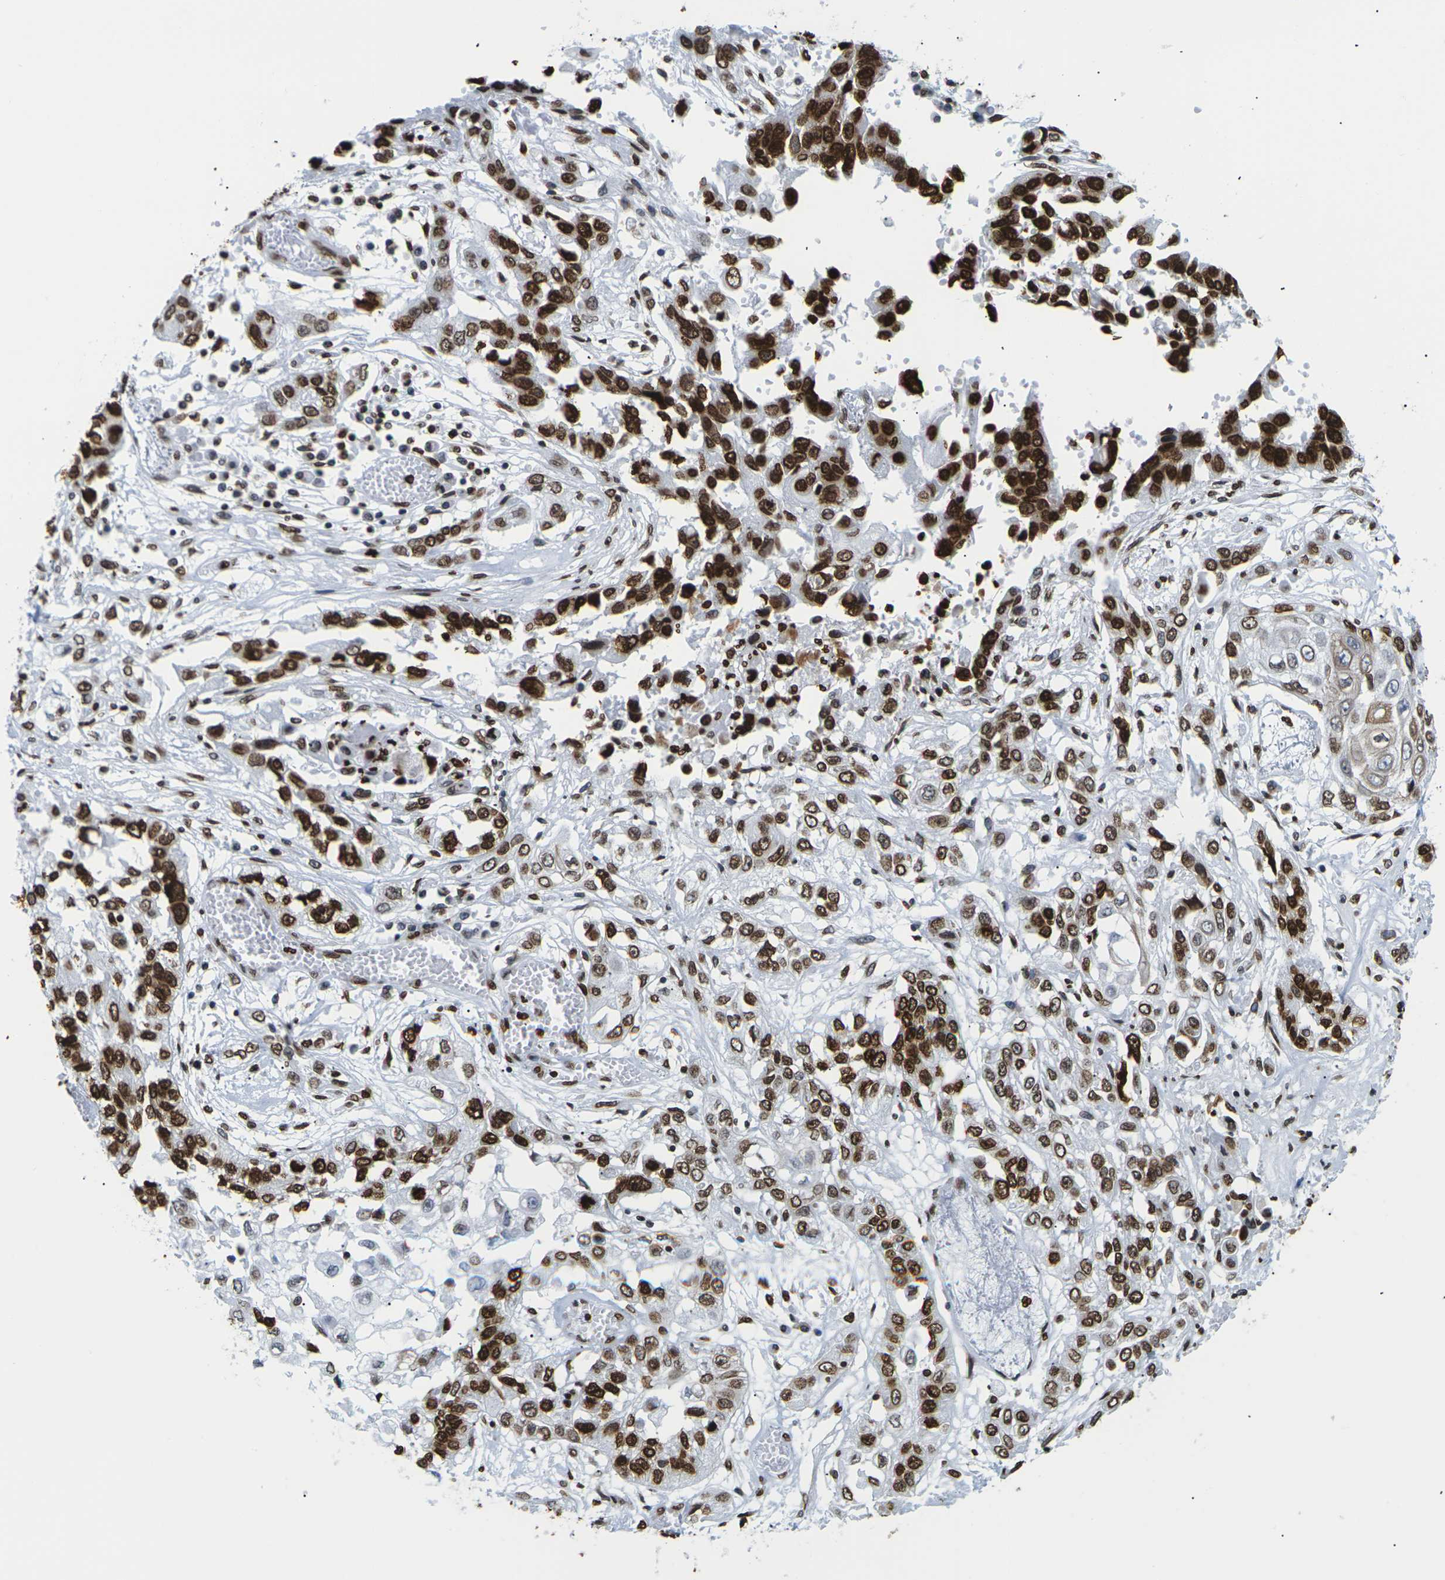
{"staining": {"intensity": "strong", "quantity": ">75%", "location": "cytoplasmic/membranous,nuclear"}, "tissue": "lung cancer", "cell_type": "Tumor cells", "image_type": "cancer", "snomed": [{"axis": "morphology", "description": "Squamous cell carcinoma, NOS"}, {"axis": "topography", "description": "Lung"}], "caption": "The micrograph exhibits a brown stain indicating the presence of a protein in the cytoplasmic/membranous and nuclear of tumor cells in lung cancer (squamous cell carcinoma).", "gene": "H2AC21", "patient": {"sex": "male", "age": 71}}